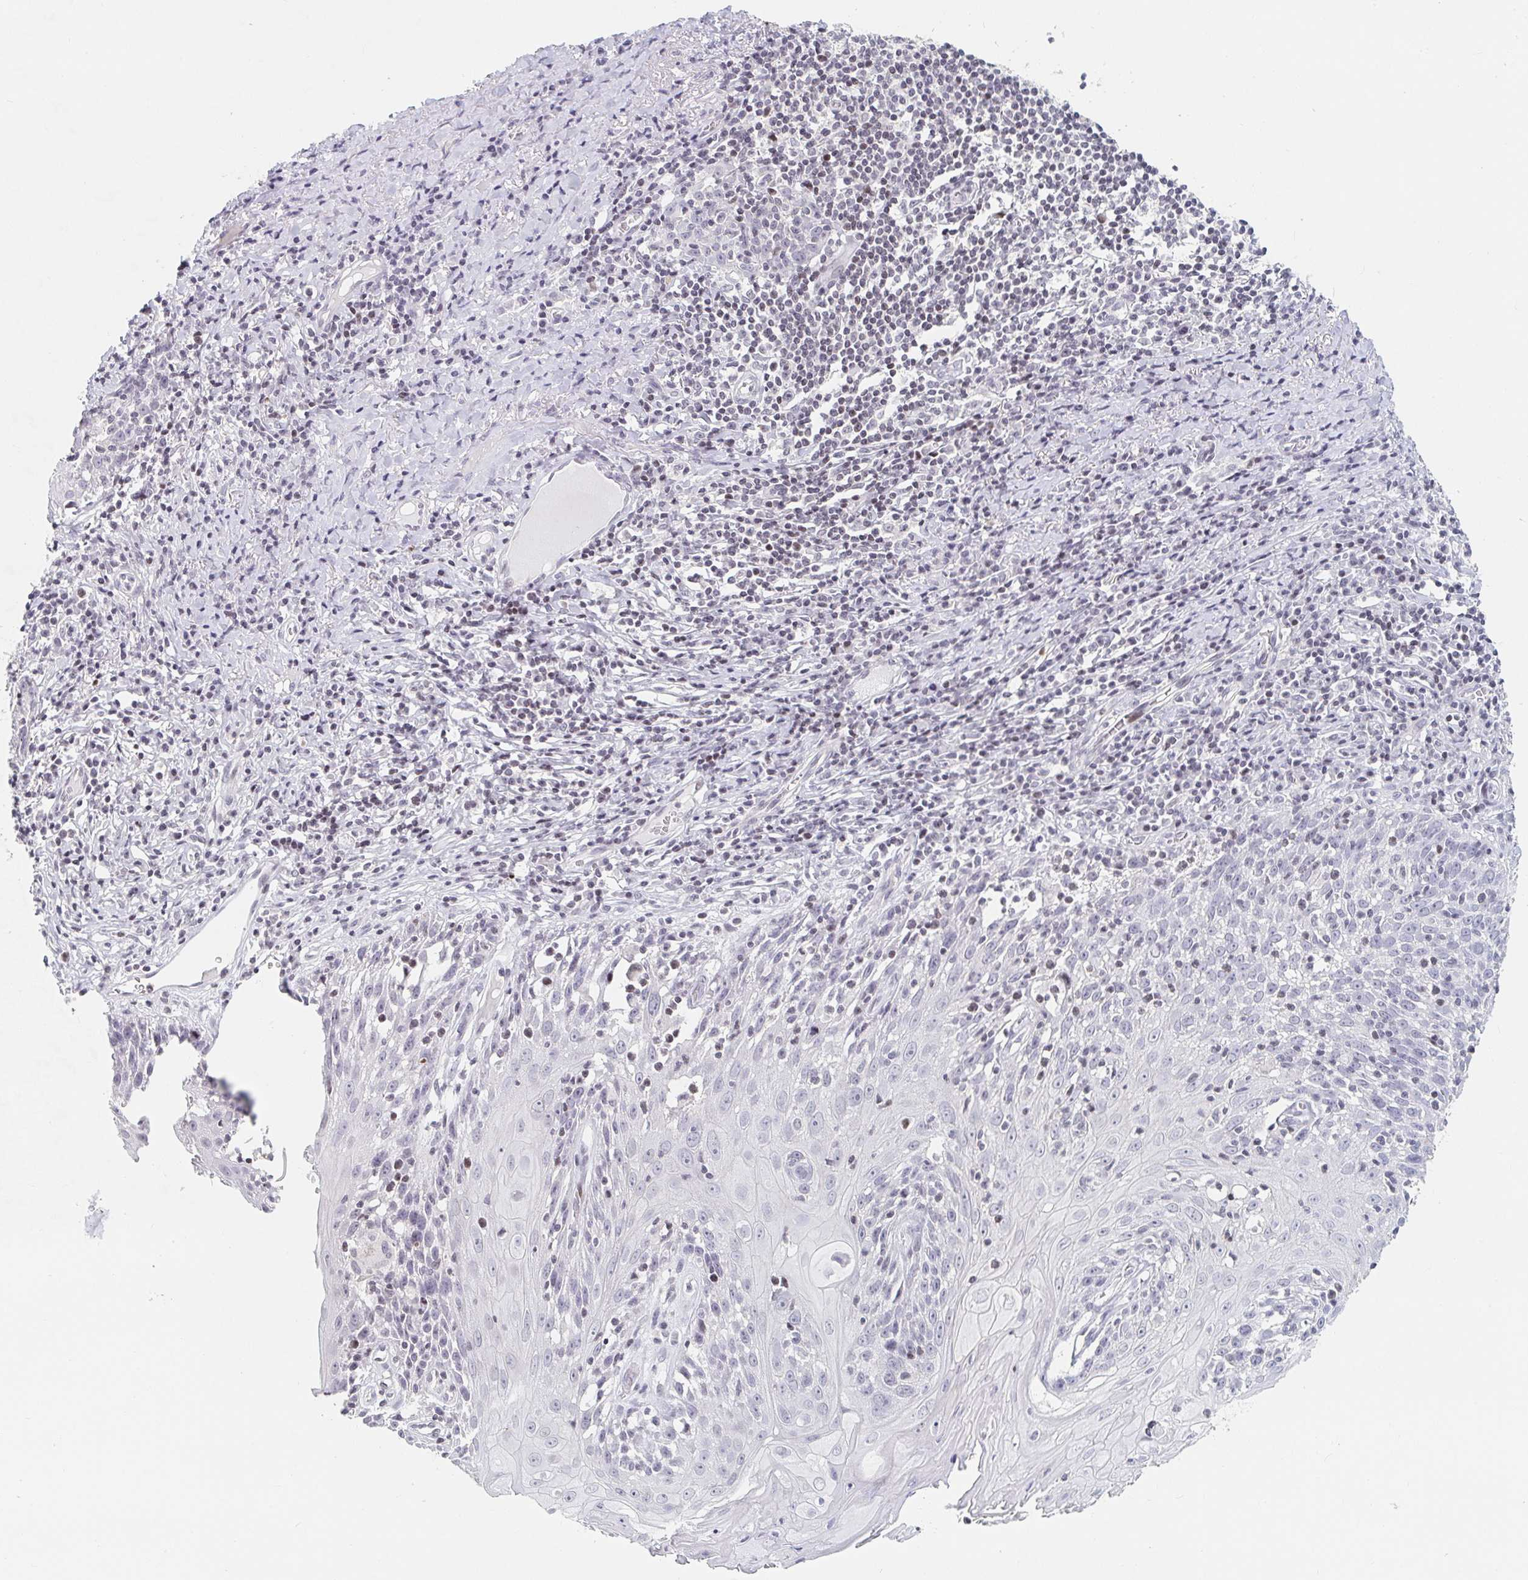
{"staining": {"intensity": "negative", "quantity": "none", "location": "none"}, "tissue": "skin cancer", "cell_type": "Tumor cells", "image_type": "cancer", "snomed": [{"axis": "morphology", "description": "Squamous cell carcinoma, NOS"}, {"axis": "topography", "description": "Skin"}, {"axis": "topography", "description": "Vulva"}], "caption": "Immunohistochemical staining of human skin cancer displays no significant expression in tumor cells.", "gene": "NME9", "patient": {"sex": "female", "age": 76}}